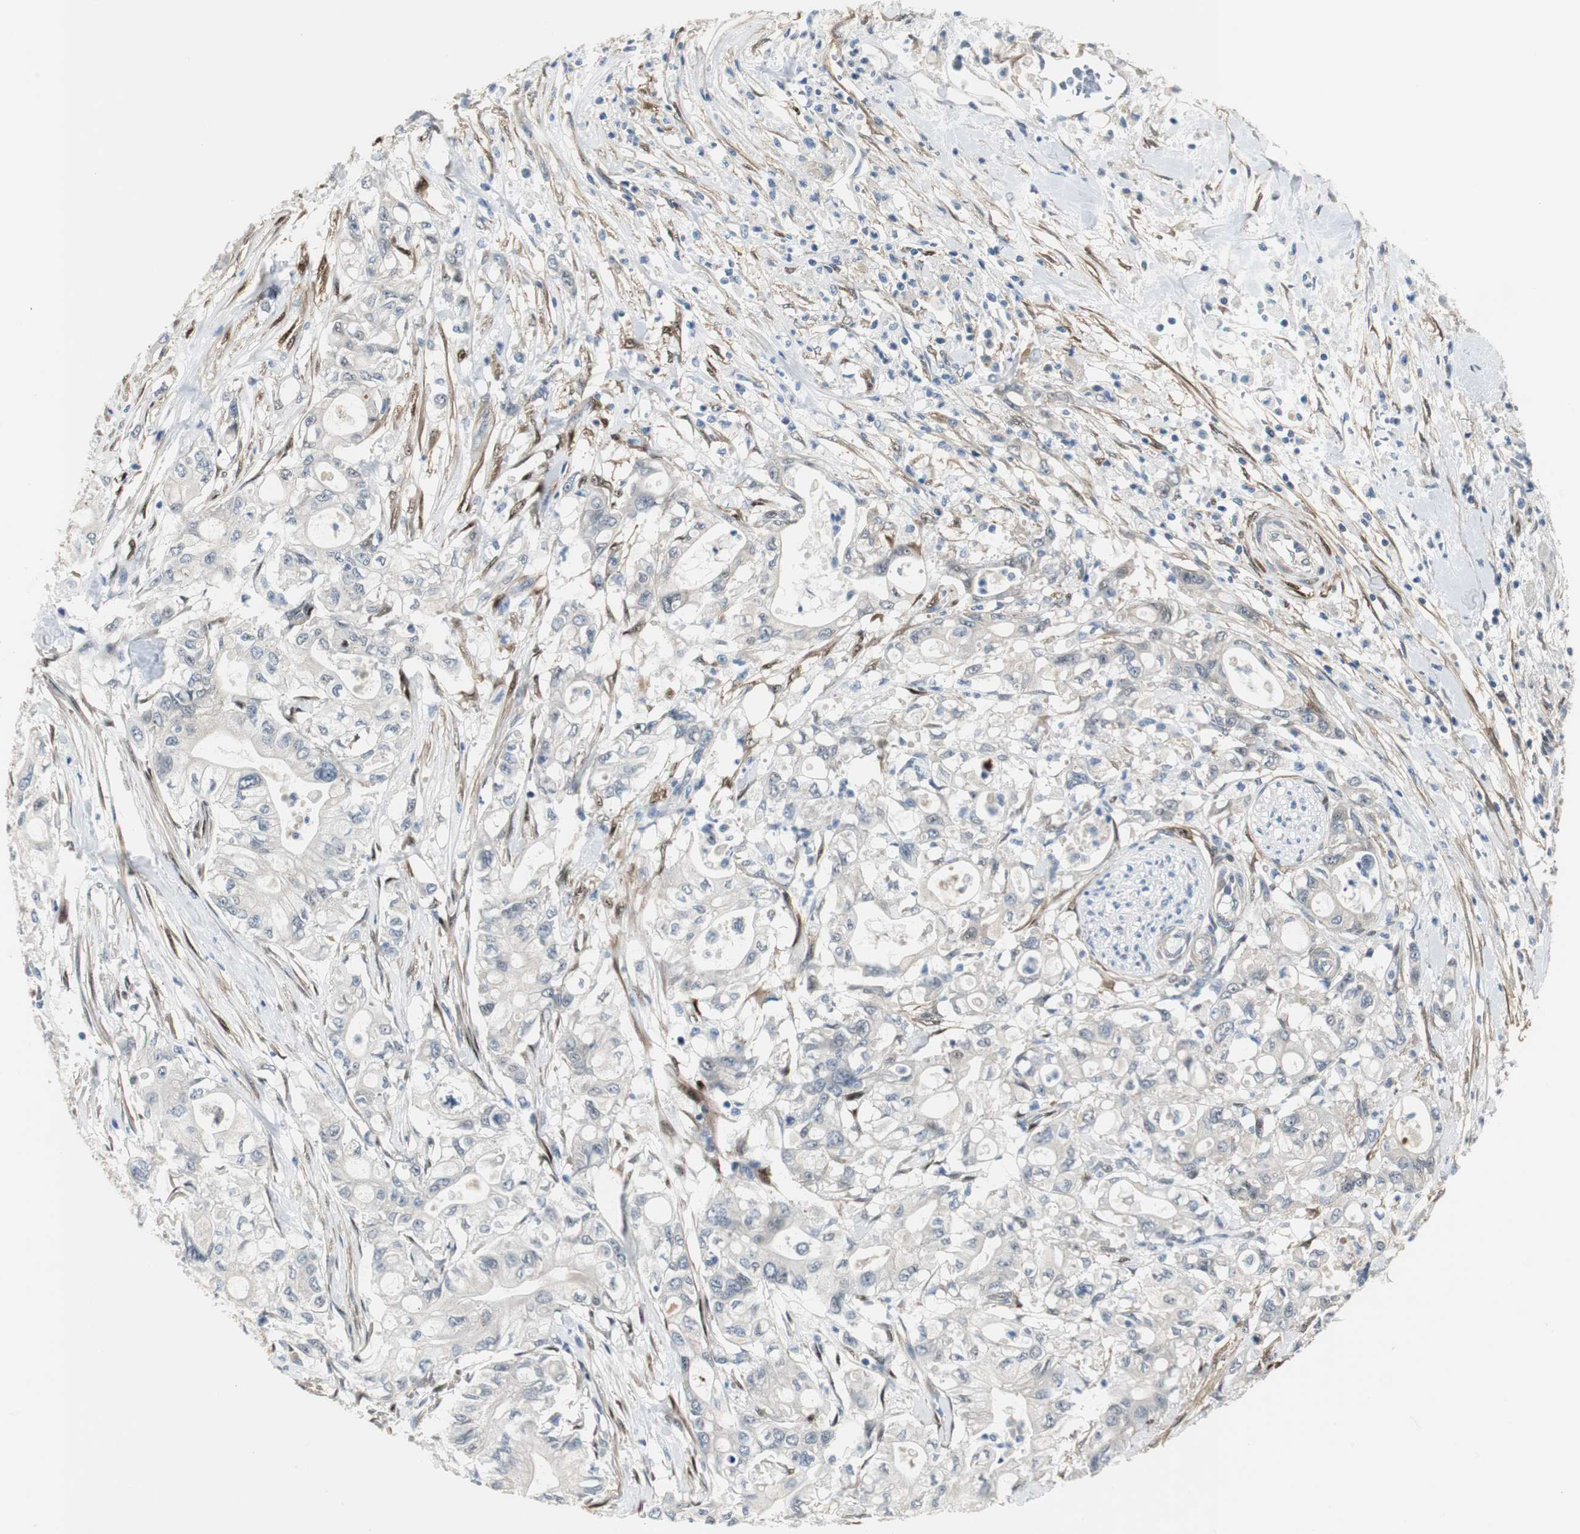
{"staining": {"intensity": "negative", "quantity": "none", "location": "none"}, "tissue": "pancreatic cancer", "cell_type": "Tumor cells", "image_type": "cancer", "snomed": [{"axis": "morphology", "description": "Adenocarcinoma, NOS"}, {"axis": "topography", "description": "Pancreas"}], "caption": "DAB immunohistochemical staining of human pancreatic cancer (adenocarcinoma) demonstrates no significant positivity in tumor cells.", "gene": "FHL2", "patient": {"sex": "male", "age": 79}}